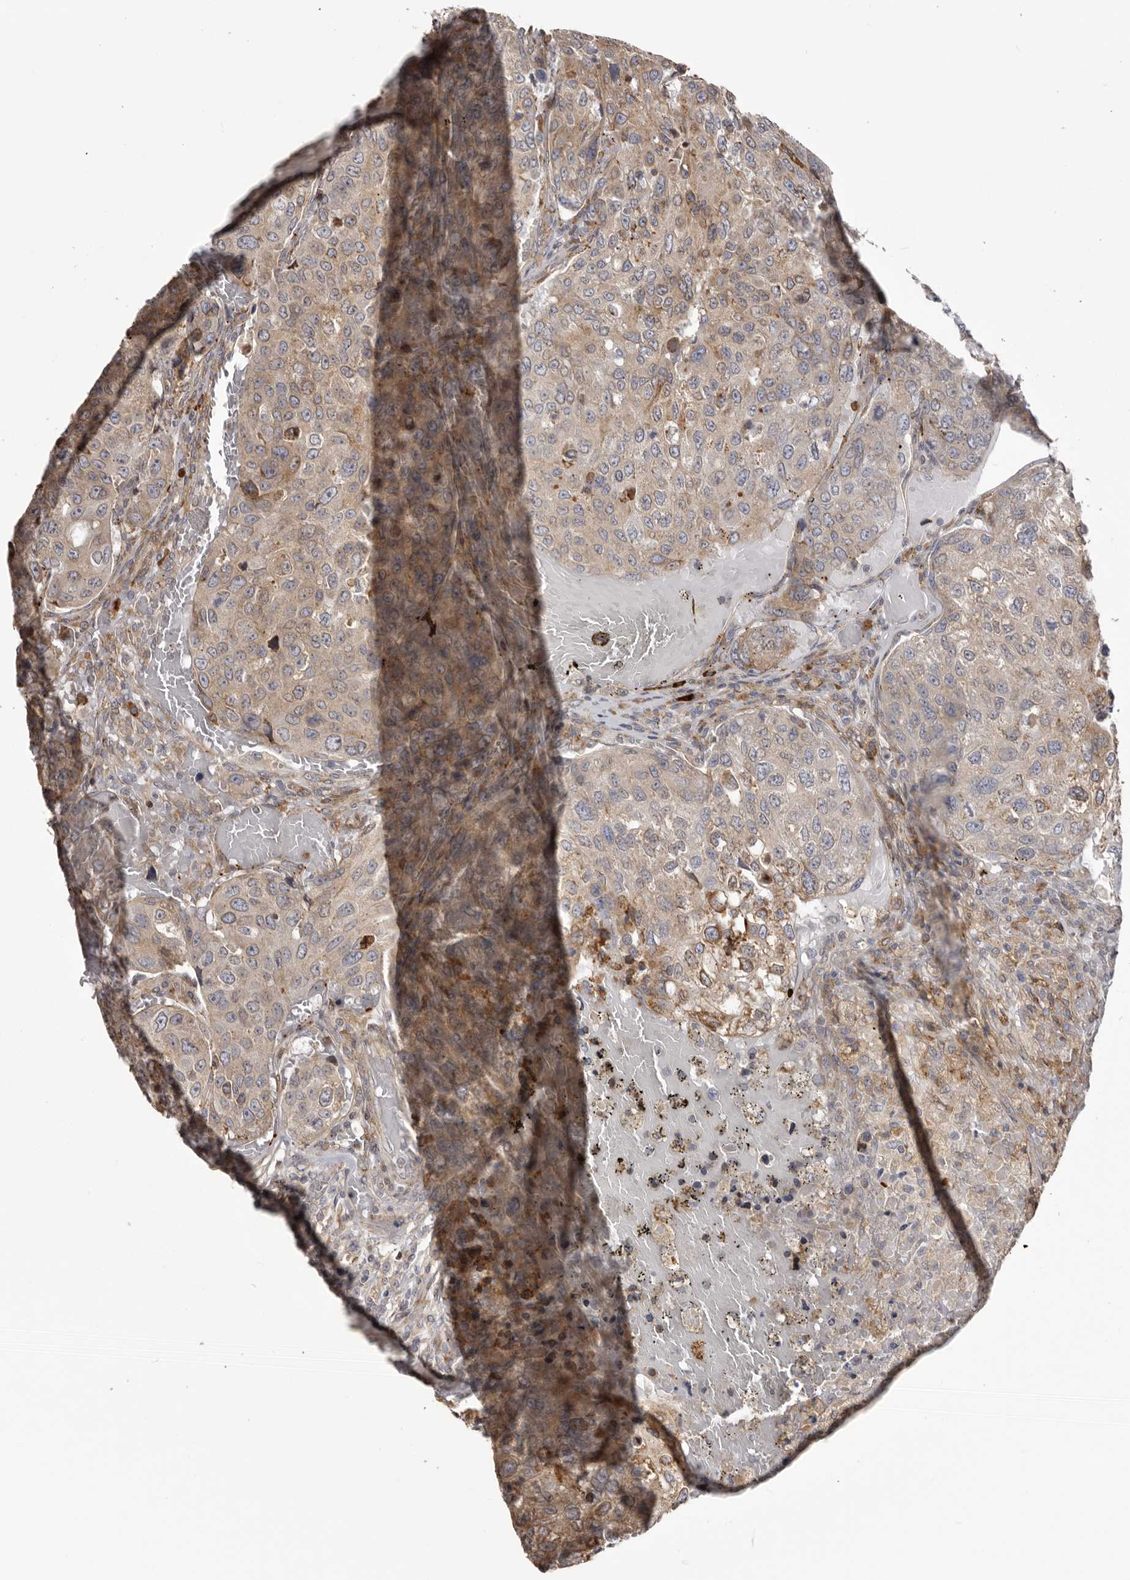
{"staining": {"intensity": "weak", "quantity": "25%-75%", "location": "cytoplasmic/membranous"}, "tissue": "urothelial cancer", "cell_type": "Tumor cells", "image_type": "cancer", "snomed": [{"axis": "morphology", "description": "Urothelial carcinoma, High grade"}, {"axis": "topography", "description": "Lymph node"}, {"axis": "topography", "description": "Urinary bladder"}], "caption": "IHC of urothelial cancer displays low levels of weak cytoplasmic/membranous staining in about 25%-75% of tumor cells.", "gene": "NUP43", "patient": {"sex": "male", "age": 51}}